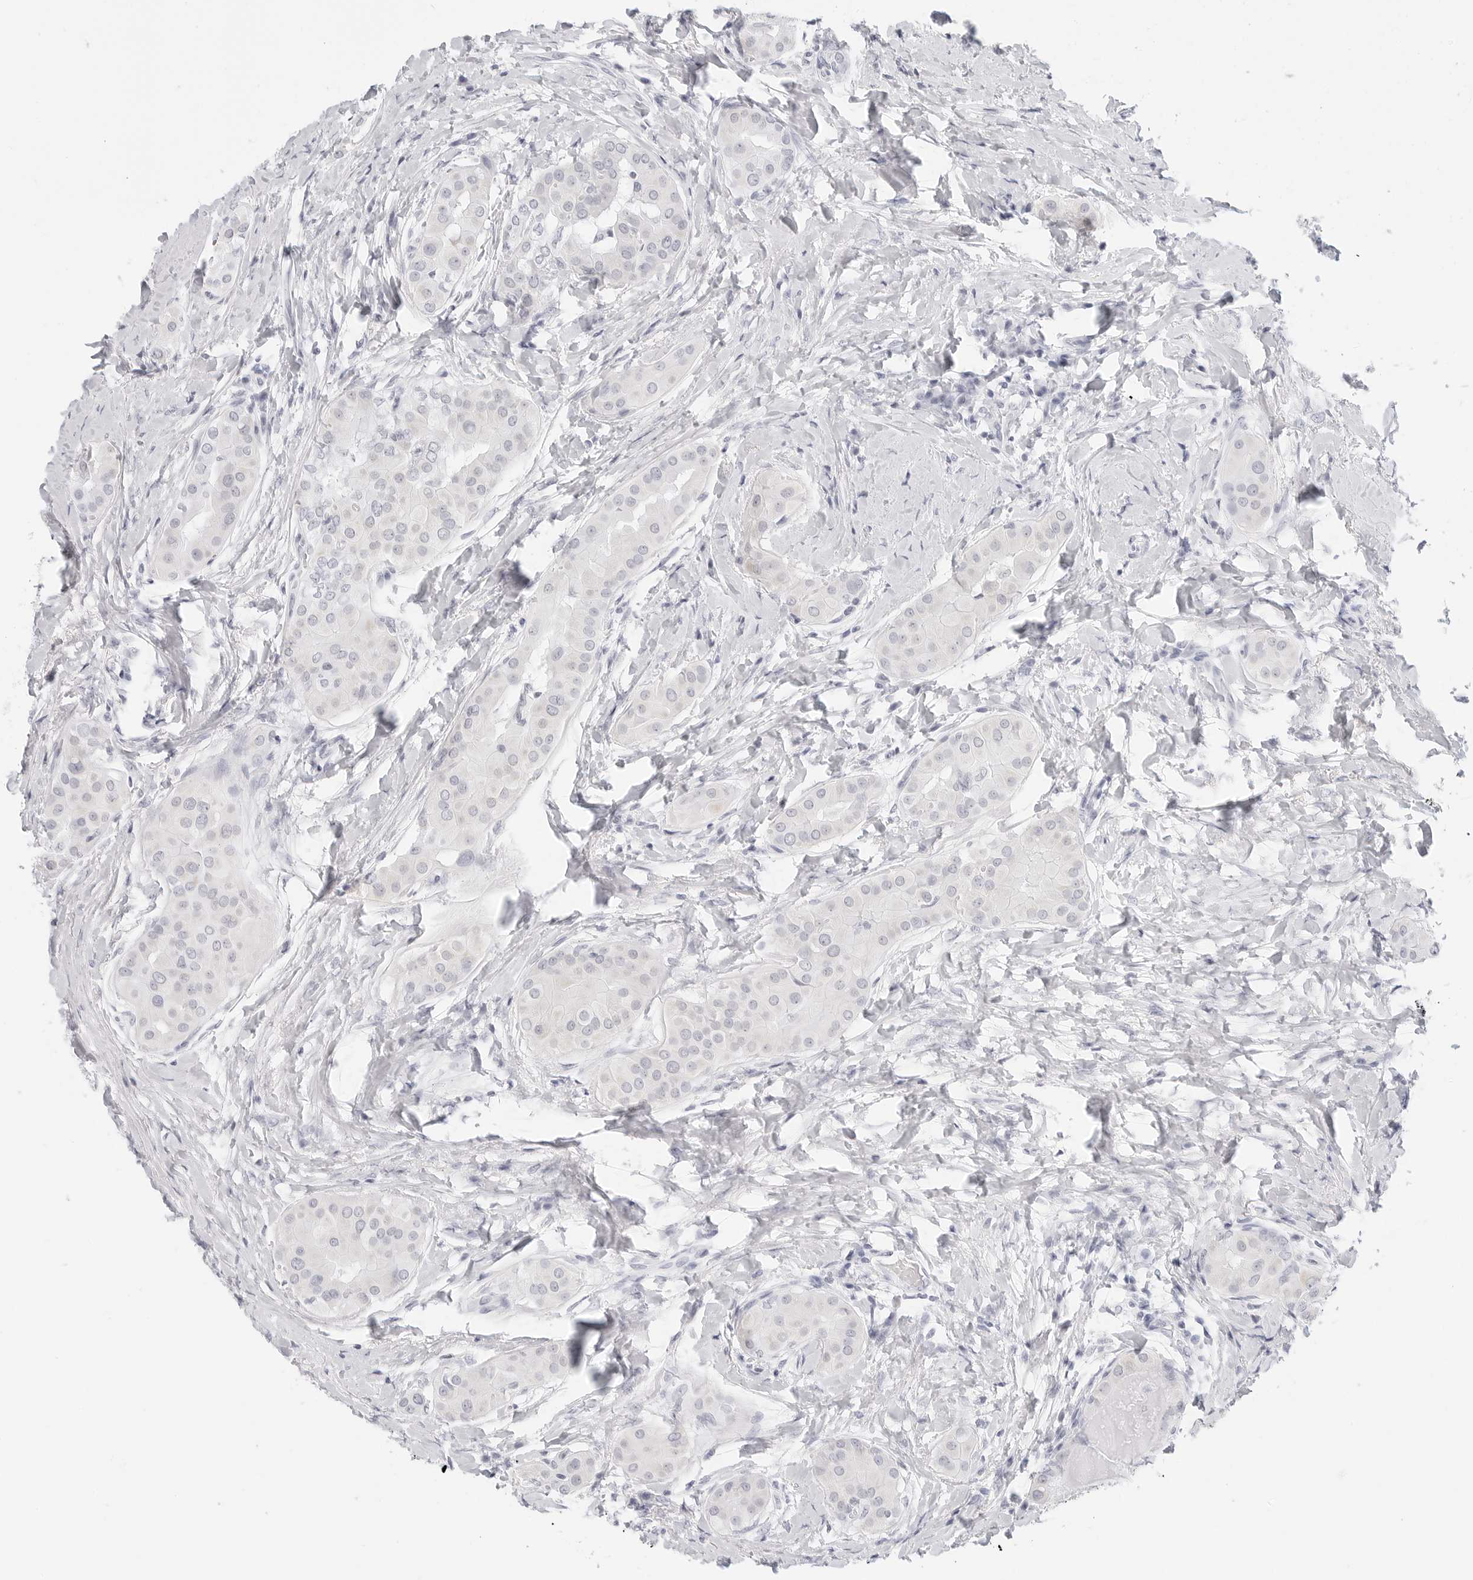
{"staining": {"intensity": "negative", "quantity": "none", "location": "none"}, "tissue": "thyroid cancer", "cell_type": "Tumor cells", "image_type": "cancer", "snomed": [{"axis": "morphology", "description": "Papillary adenocarcinoma, NOS"}, {"axis": "topography", "description": "Thyroid gland"}], "caption": "Tumor cells are negative for brown protein staining in thyroid papillary adenocarcinoma.", "gene": "HMGCS2", "patient": {"sex": "male", "age": 33}}